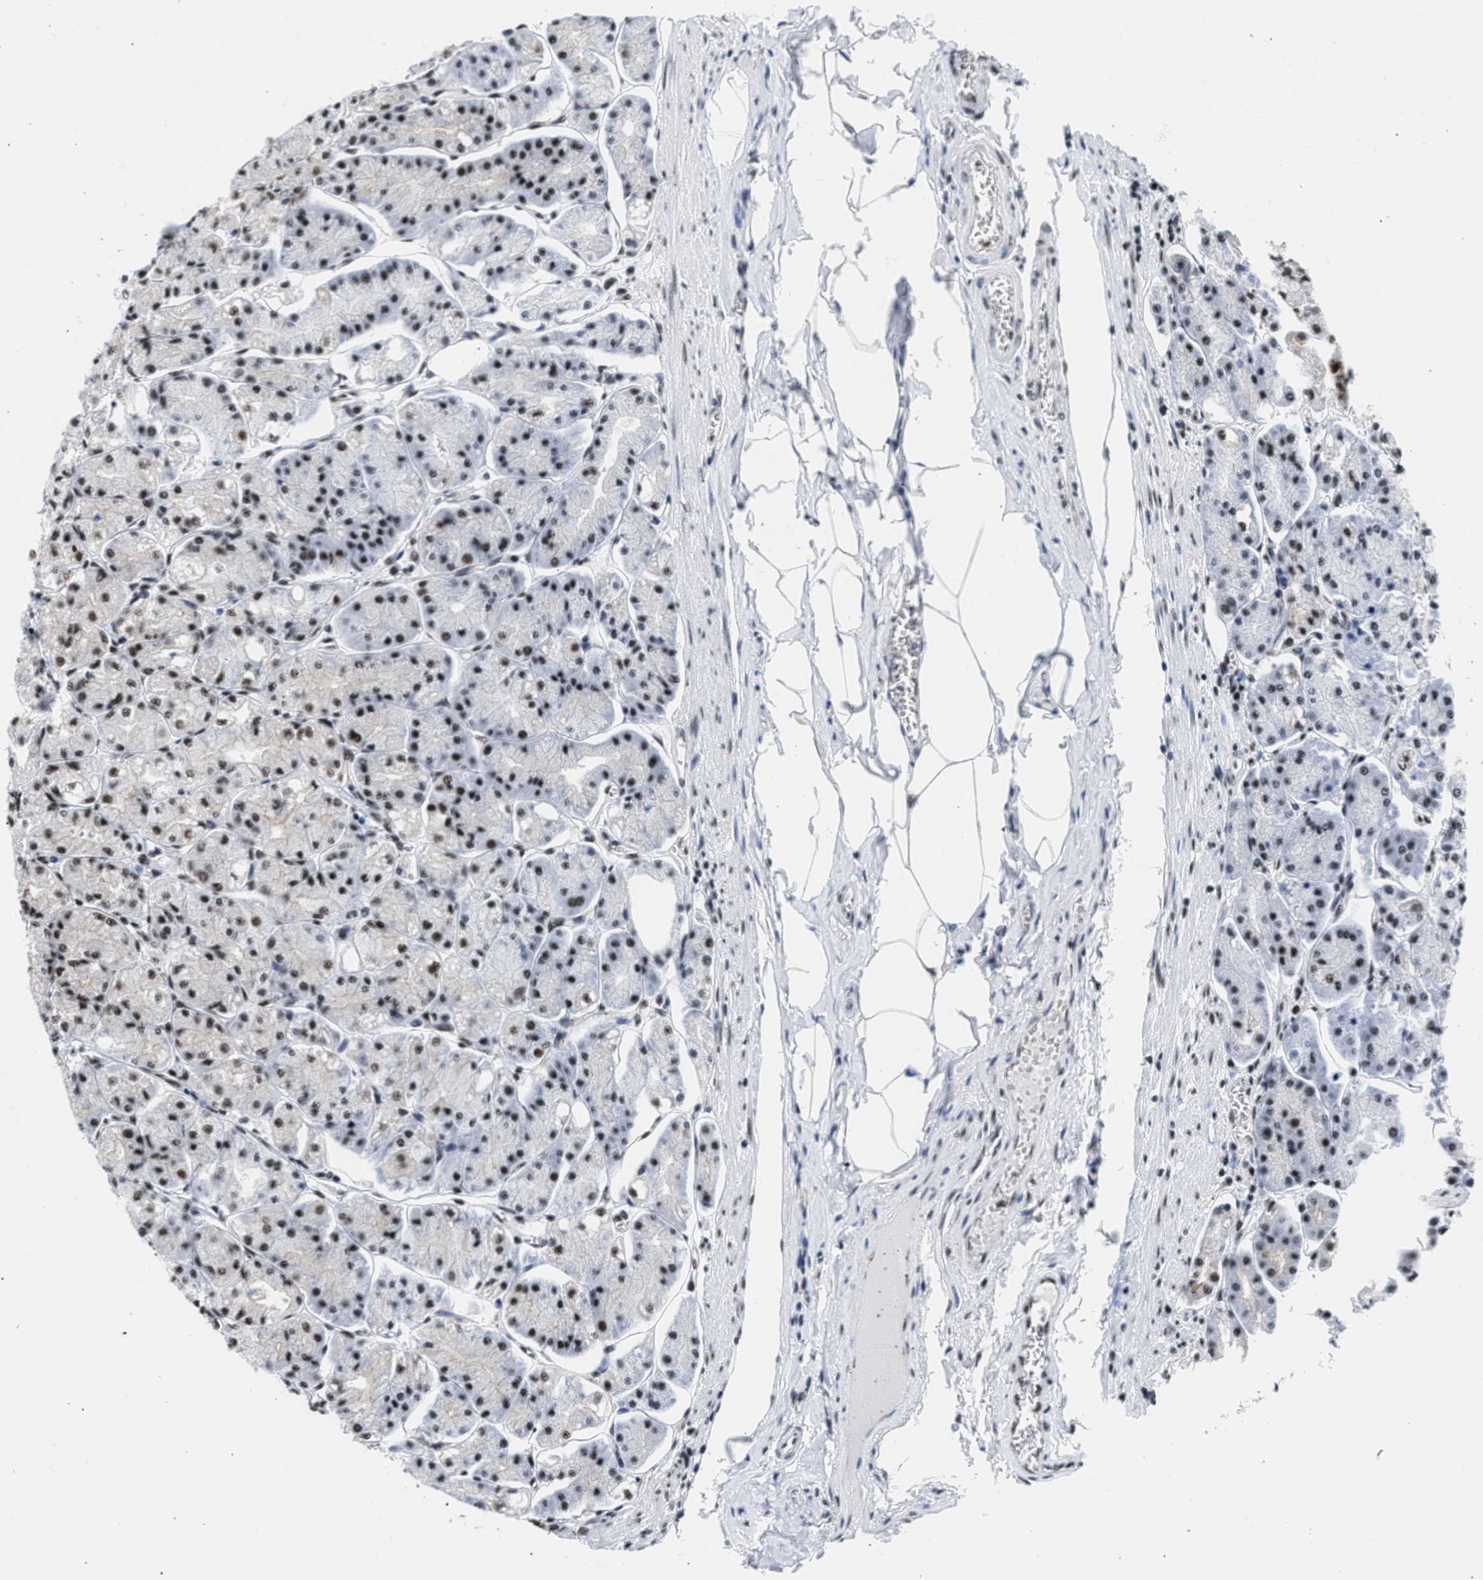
{"staining": {"intensity": "strong", "quantity": ">75%", "location": "nuclear"}, "tissue": "stomach", "cell_type": "Glandular cells", "image_type": "normal", "snomed": [{"axis": "morphology", "description": "Normal tissue, NOS"}, {"axis": "topography", "description": "Stomach, lower"}], "caption": "This is a photomicrograph of immunohistochemistry (IHC) staining of unremarkable stomach, which shows strong staining in the nuclear of glandular cells.", "gene": "RBM8A", "patient": {"sex": "male", "age": 71}}